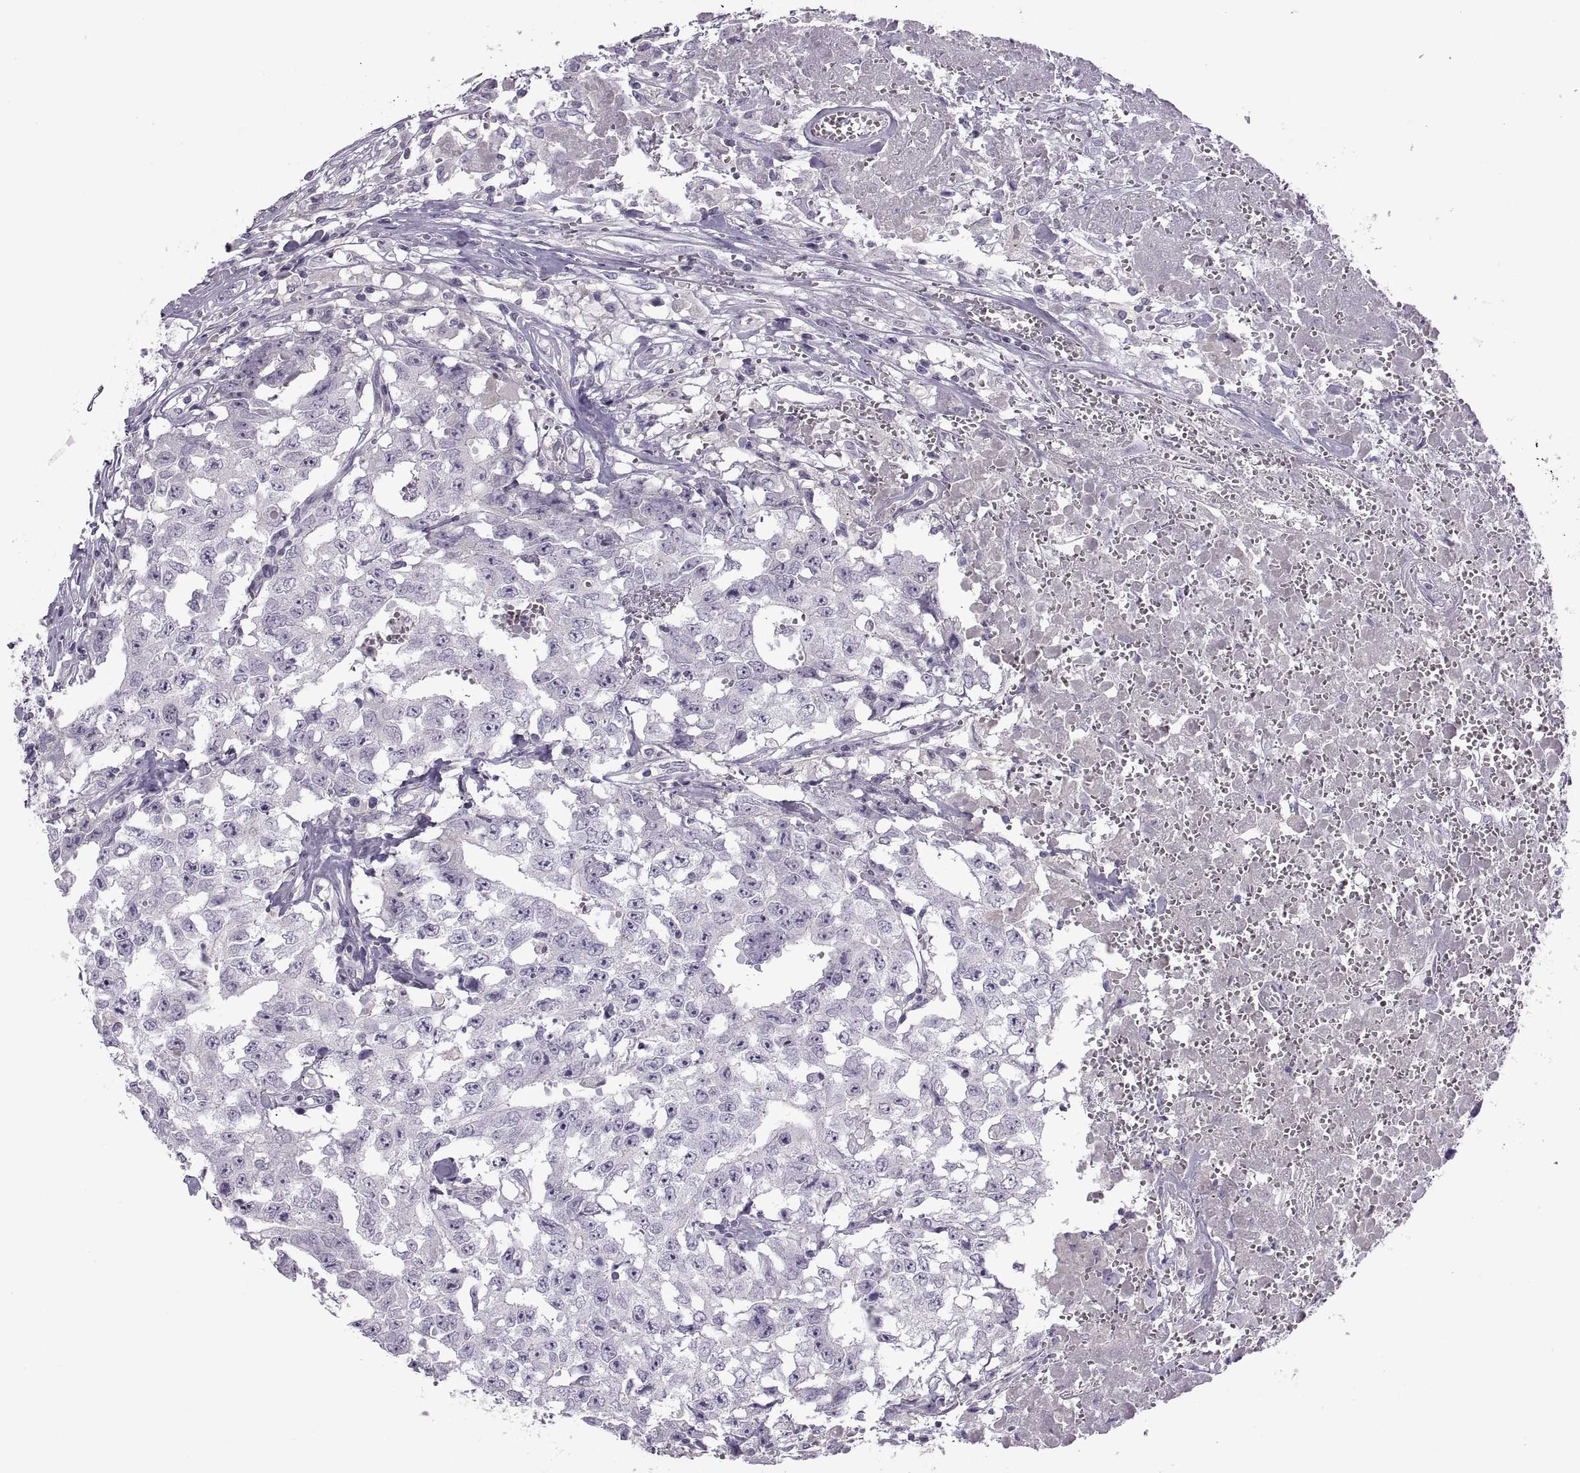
{"staining": {"intensity": "negative", "quantity": "none", "location": "none"}, "tissue": "testis cancer", "cell_type": "Tumor cells", "image_type": "cancer", "snomed": [{"axis": "morphology", "description": "Carcinoma, Embryonal, NOS"}, {"axis": "topography", "description": "Testis"}], "caption": "High magnification brightfield microscopy of testis cancer stained with DAB (3,3'-diaminobenzidine) (brown) and counterstained with hematoxylin (blue): tumor cells show no significant positivity. (Stains: DAB (3,3'-diaminobenzidine) immunohistochemistry with hematoxylin counter stain, Microscopy: brightfield microscopy at high magnification).", "gene": "RSPH6A", "patient": {"sex": "male", "age": 36}}